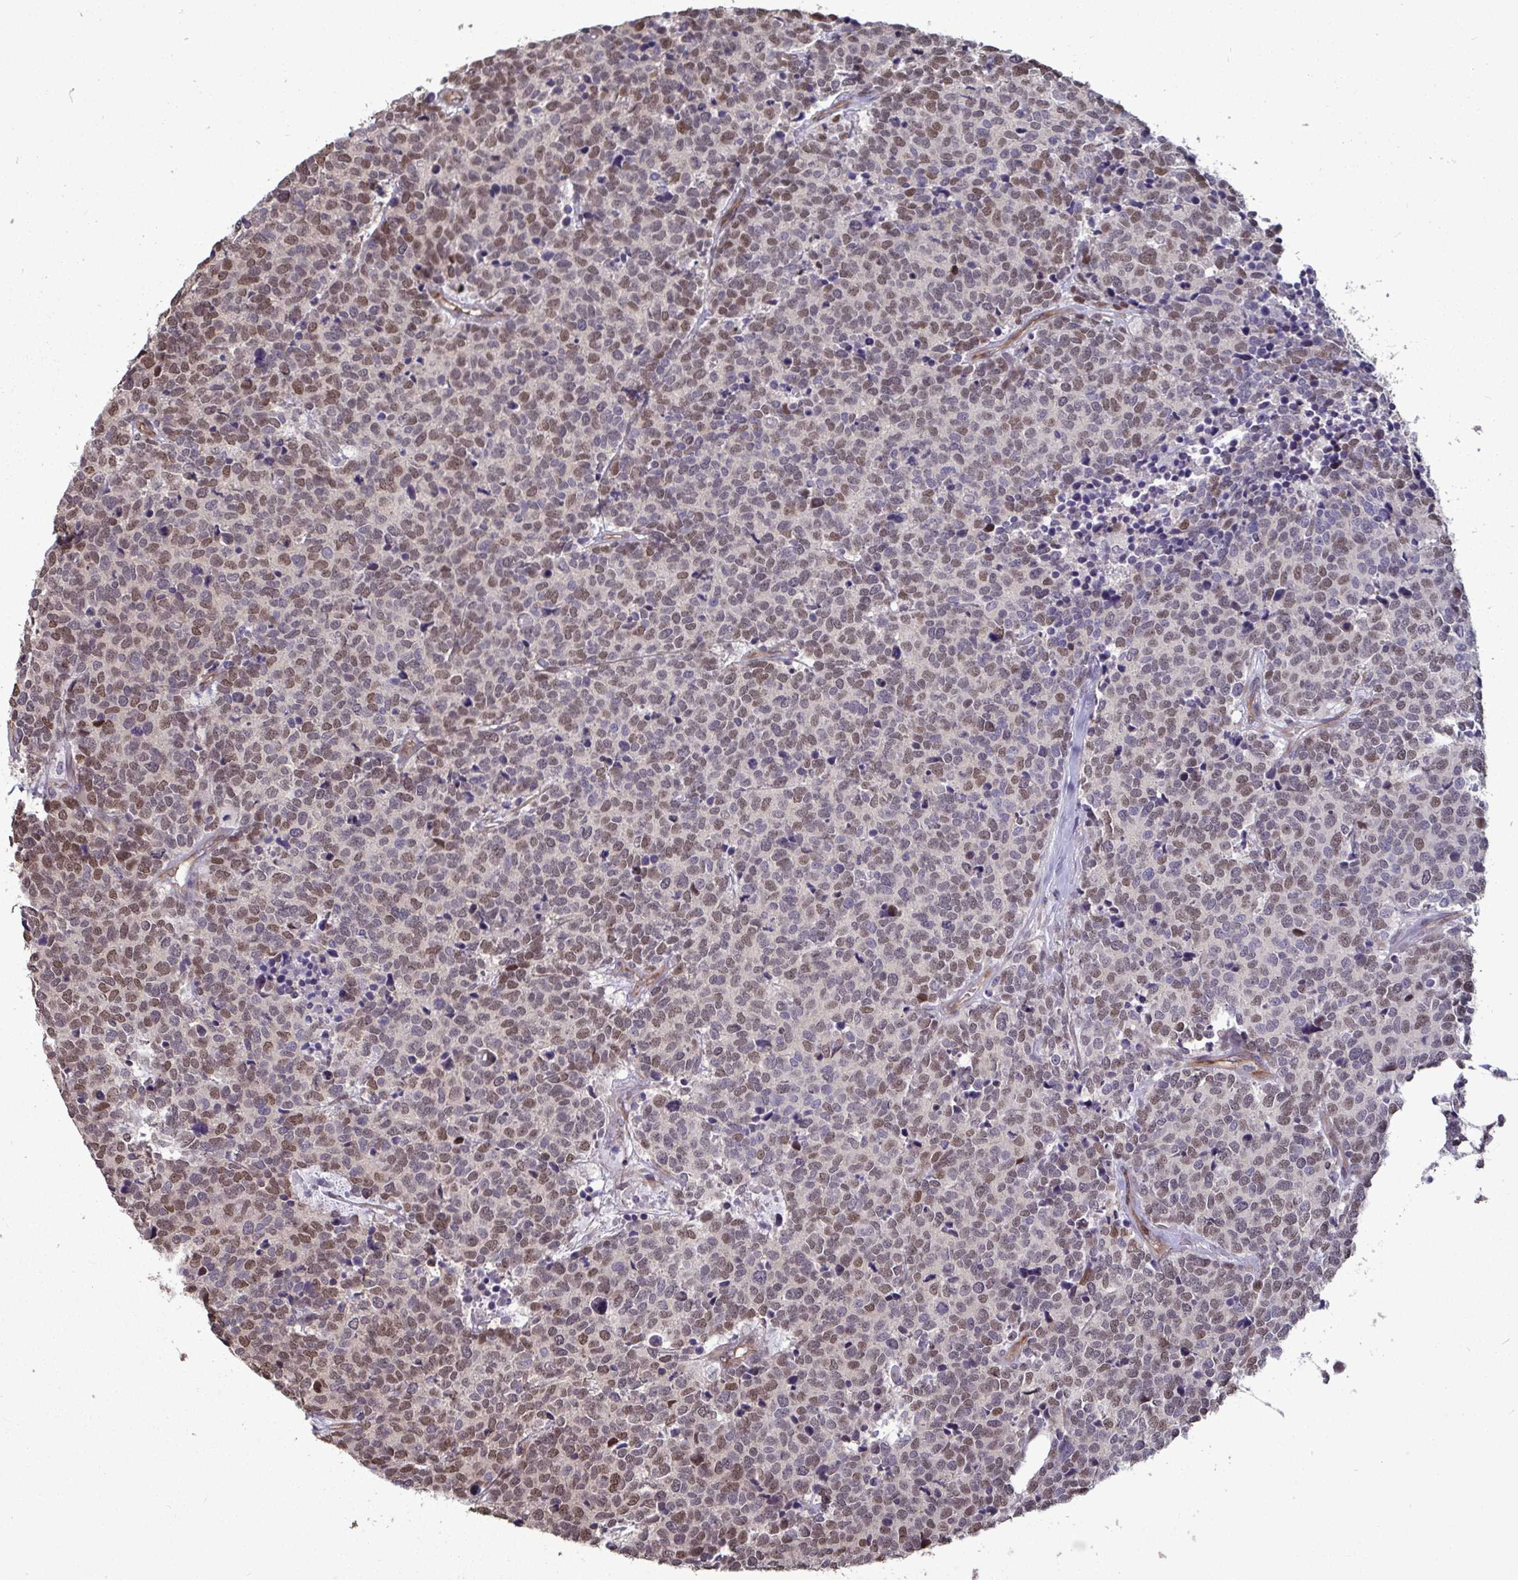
{"staining": {"intensity": "moderate", "quantity": "25%-75%", "location": "nuclear"}, "tissue": "carcinoid", "cell_type": "Tumor cells", "image_type": "cancer", "snomed": [{"axis": "morphology", "description": "Carcinoid, malignant, NOS"}, {"axis": "topography", "description": "Skin"}], "caption": "Immunohistochemical staining of malignant carcinoid reveals moderate nuclear protein expression in about 25%-75% of tumor cells. Using DAB (3,3'-diaminobenzidine) (brown) and hematoxylin (blue) stains, captured at high magnification using brightfield microscopy.", "gene": "IPO5", "patient": {"sex": "female", "age": 79}}